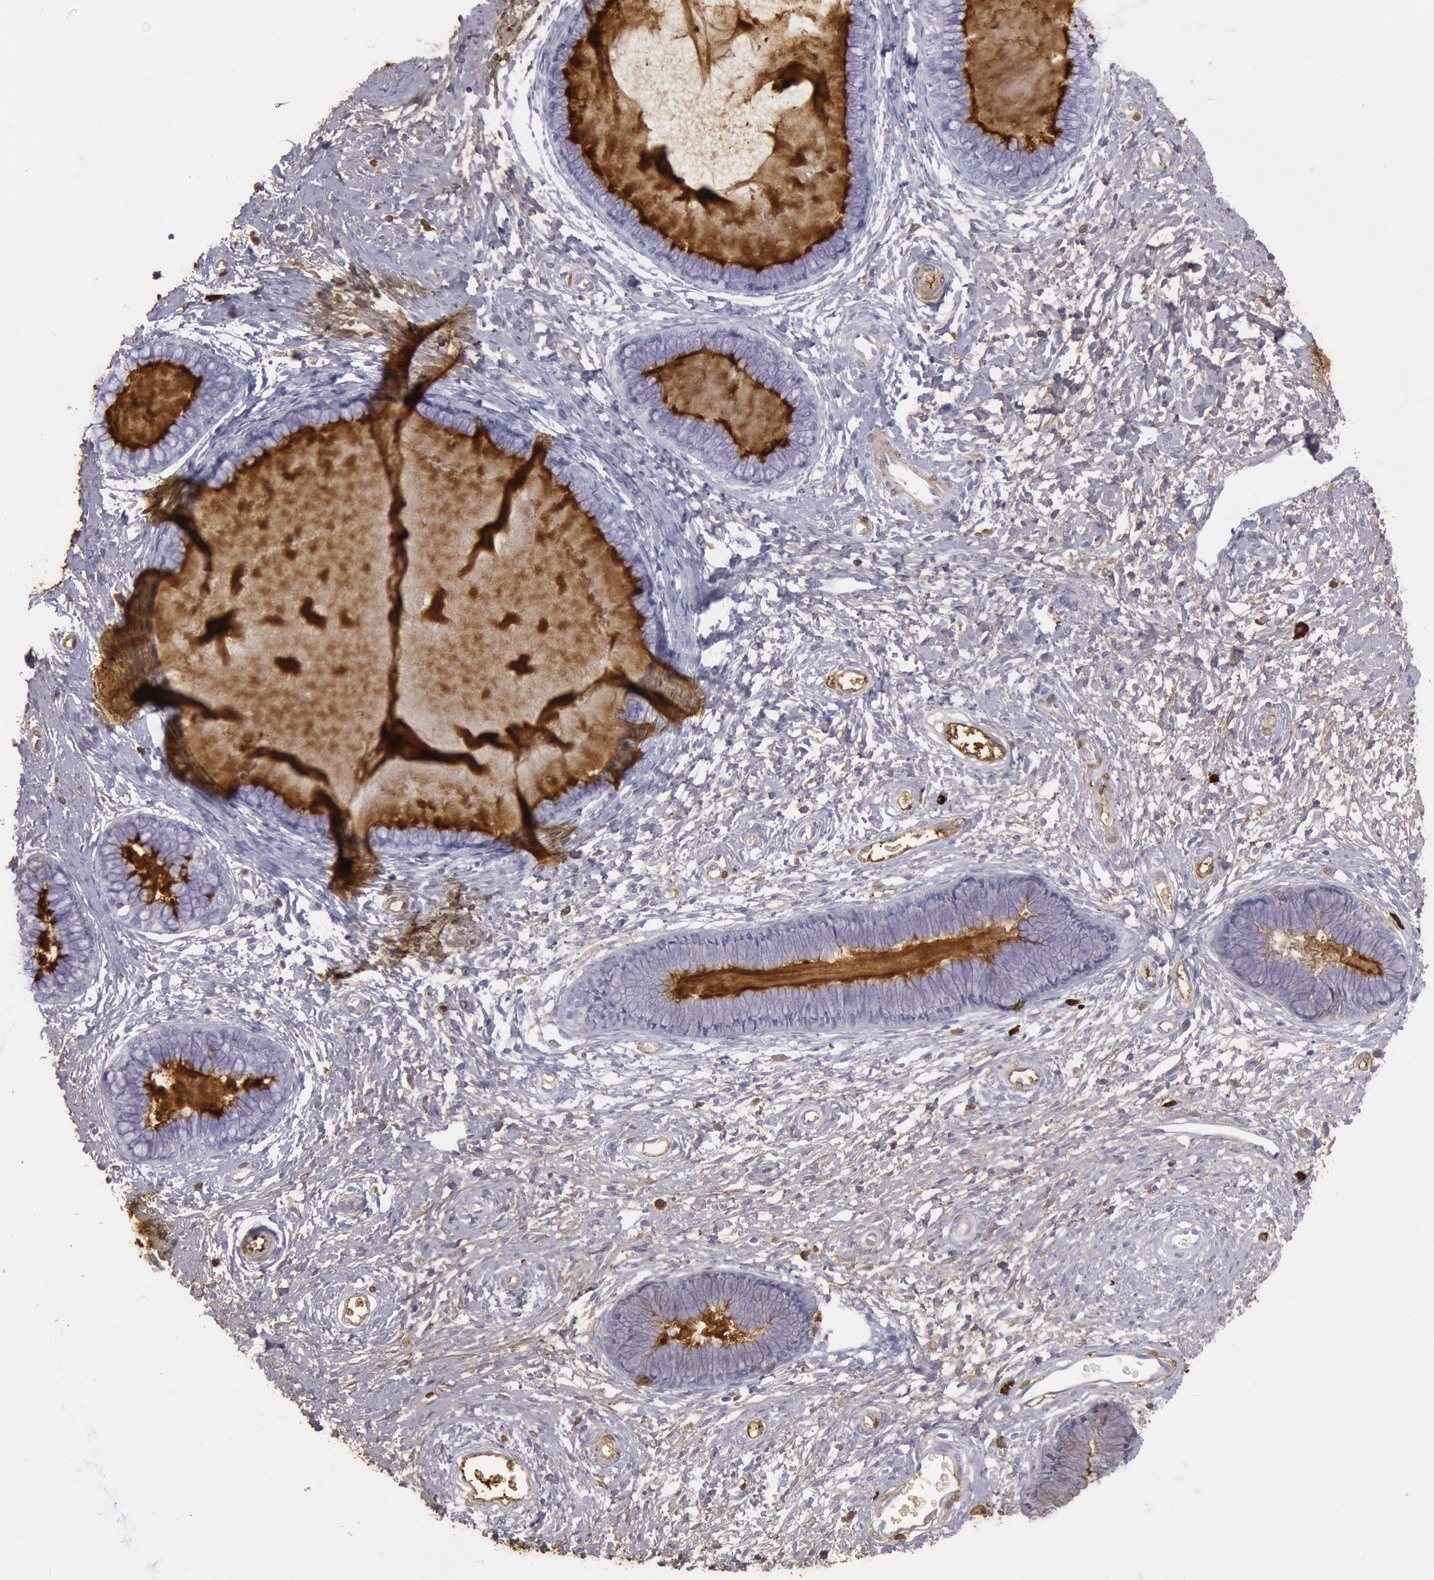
{"staining": {"intensity": "negative", "quantity": "none", "location": "none"}, "tissue": "cervix", "cell_type": "Glandular cells", "image_type": "normal", "snomed": [{"axis": "morphology", "description": "Normal tissue, NOS"}, {"axis": "topography", "description": "Cervix"}], "caption": "This is an immunohistochemistry micrograph of benign cervix. There is no positivity in glandular cells.", "gene": "IGHA1", "patient": {"sex": "female", "age": 27}}